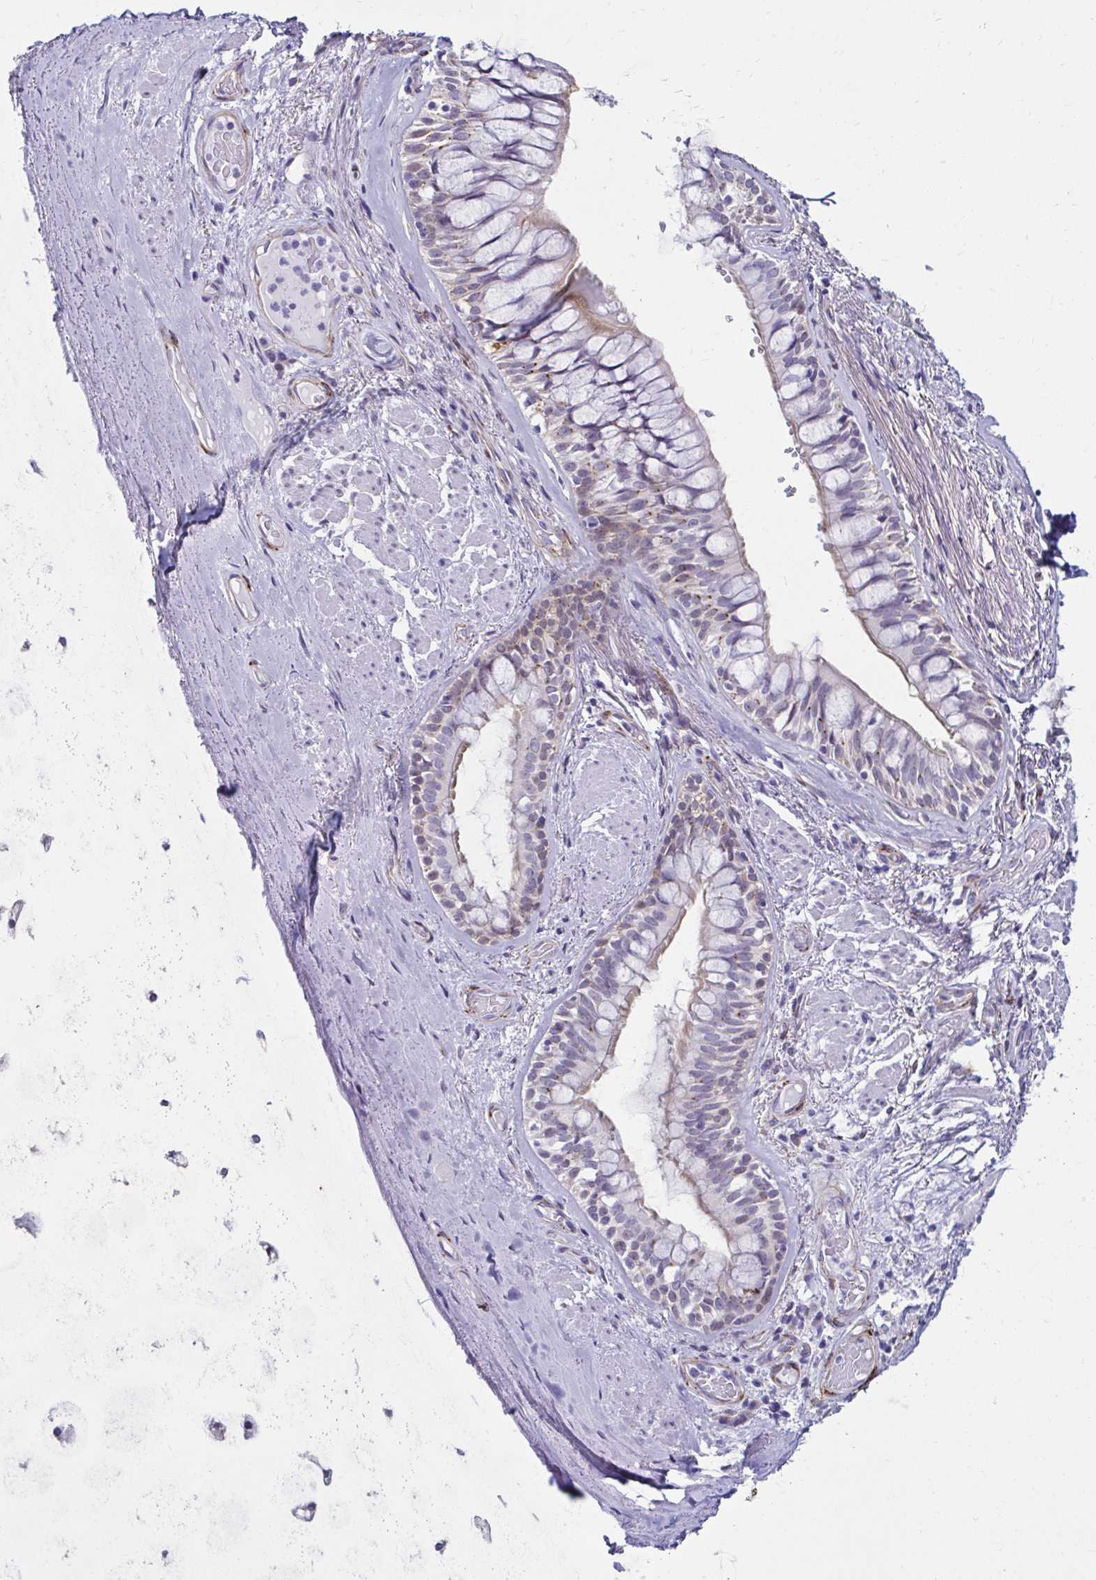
{"staining": {"intensity": "negative", "quantity": "none", "location": "none"}, "tissue": "adipose tissue", "cell_type": "Adipocytes", "image_type": "normal", "snomed": [{"axis": "morphology", "description": "Normal tissue, NOS"}, {"axis": "topography", "description": "Cartilage tissue"}, {"axis": "topography", "description": "Bronchus"}], "caption": "Adipocytes show no significant positivity in benign adipose tissue. (Brightfield microscopy of DAB (3,3'-diaminobenzidine) immunohistochemistry (IHC) at high magnification).", "gene": "ANKRD62", "patient": {"sex": "male", "age": 64}}